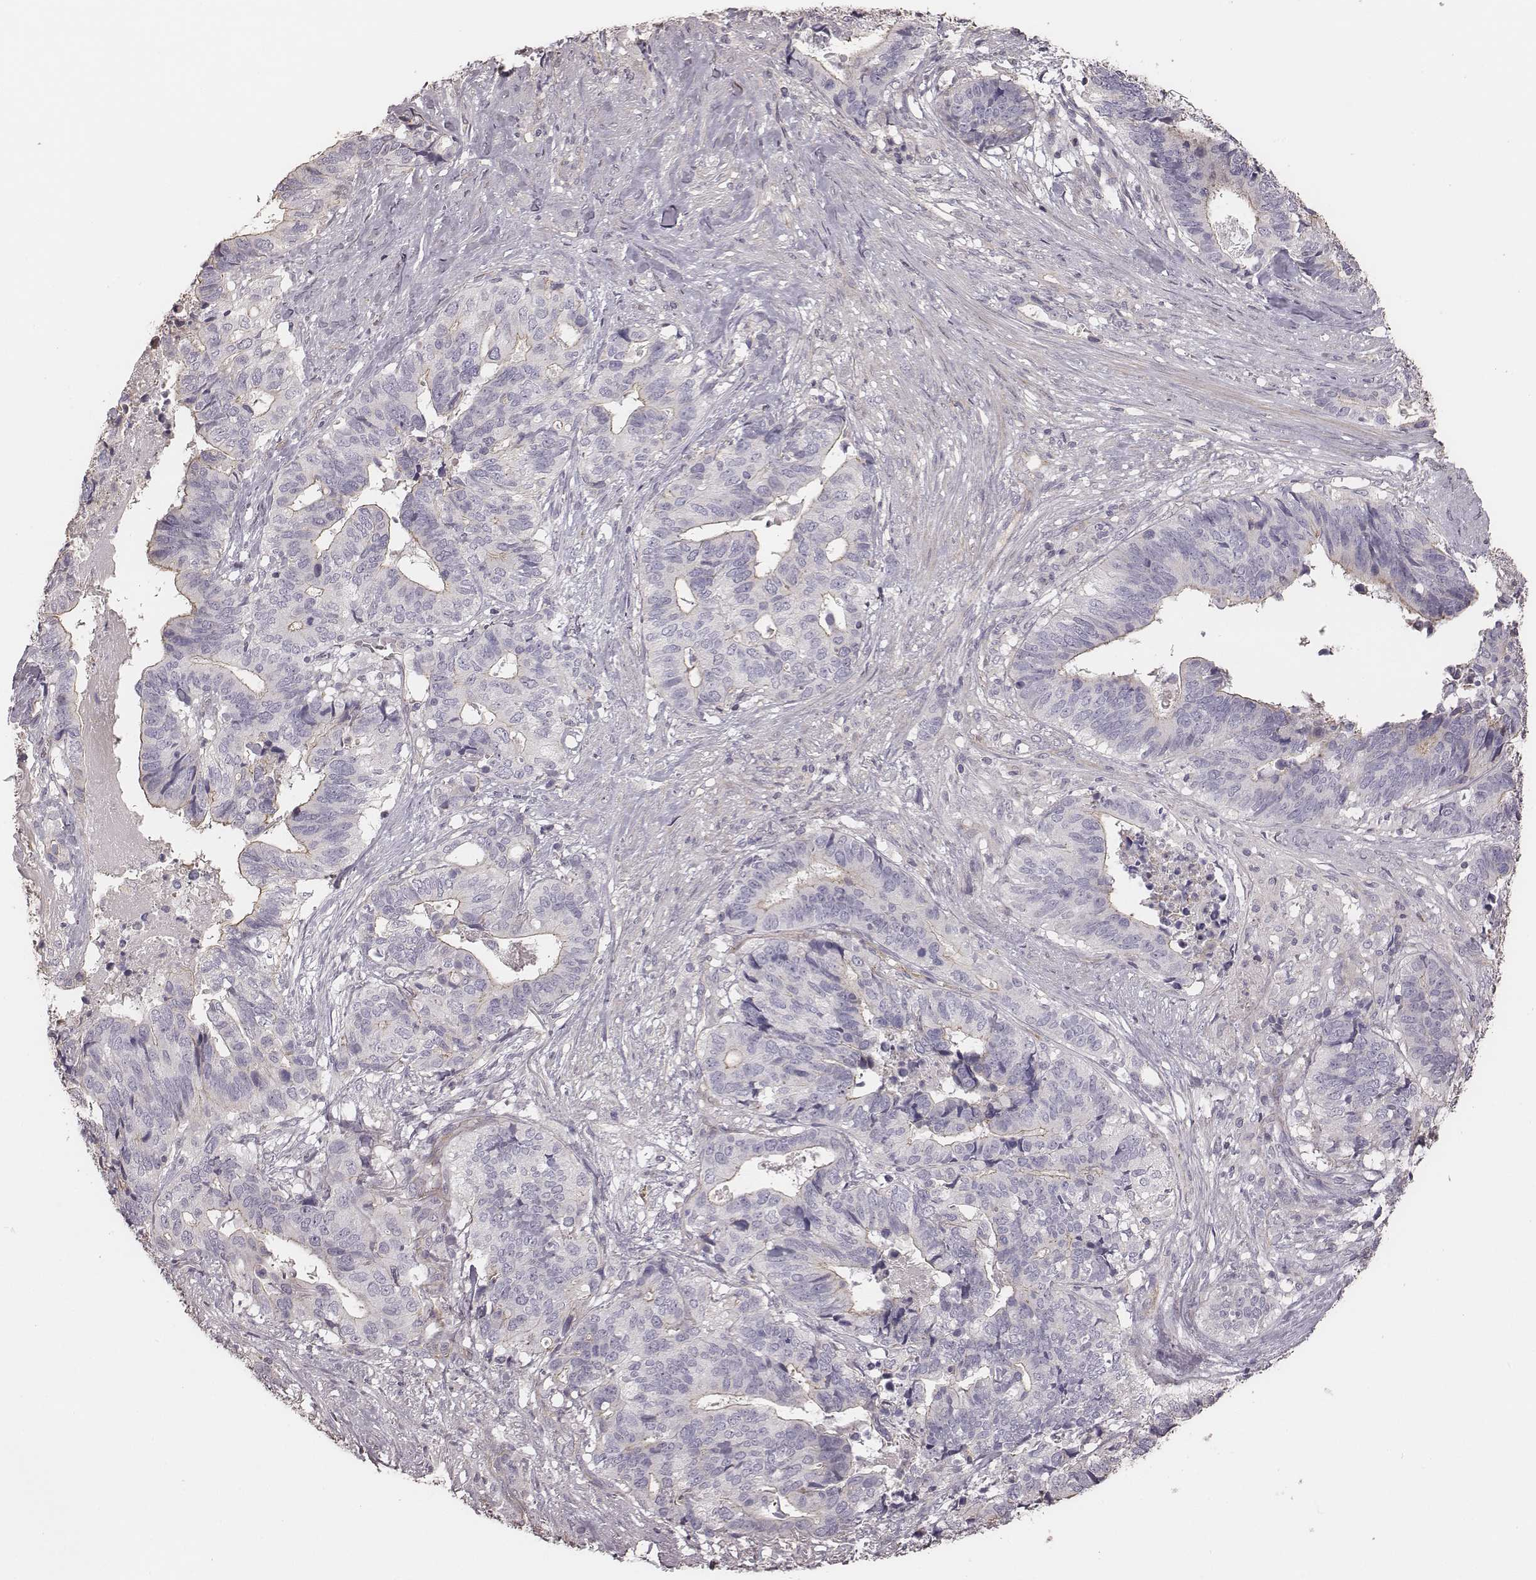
{"staining": {"intensity": "moderate", "quantity": "<25%", "location": "cytoplasmic/membranous"}, "tissue": "stomach cancer", "cell_type": "Tumor cells", "image_type": "cancer", "snomed": [{"axis": "morphology", "description": "Adenocarcinoma, NOS"}, {"axis": "topography", "description": "Stomach, upper"}], "caption": "Stomach cancer (adenocarcinoma) stained for a protein (brown) displays moderate cytoplasmic/membranous positive expression in about <25% of tumor cells.", "gene": "OTOGL", "patient": {"sex": "female", "age": 67}}